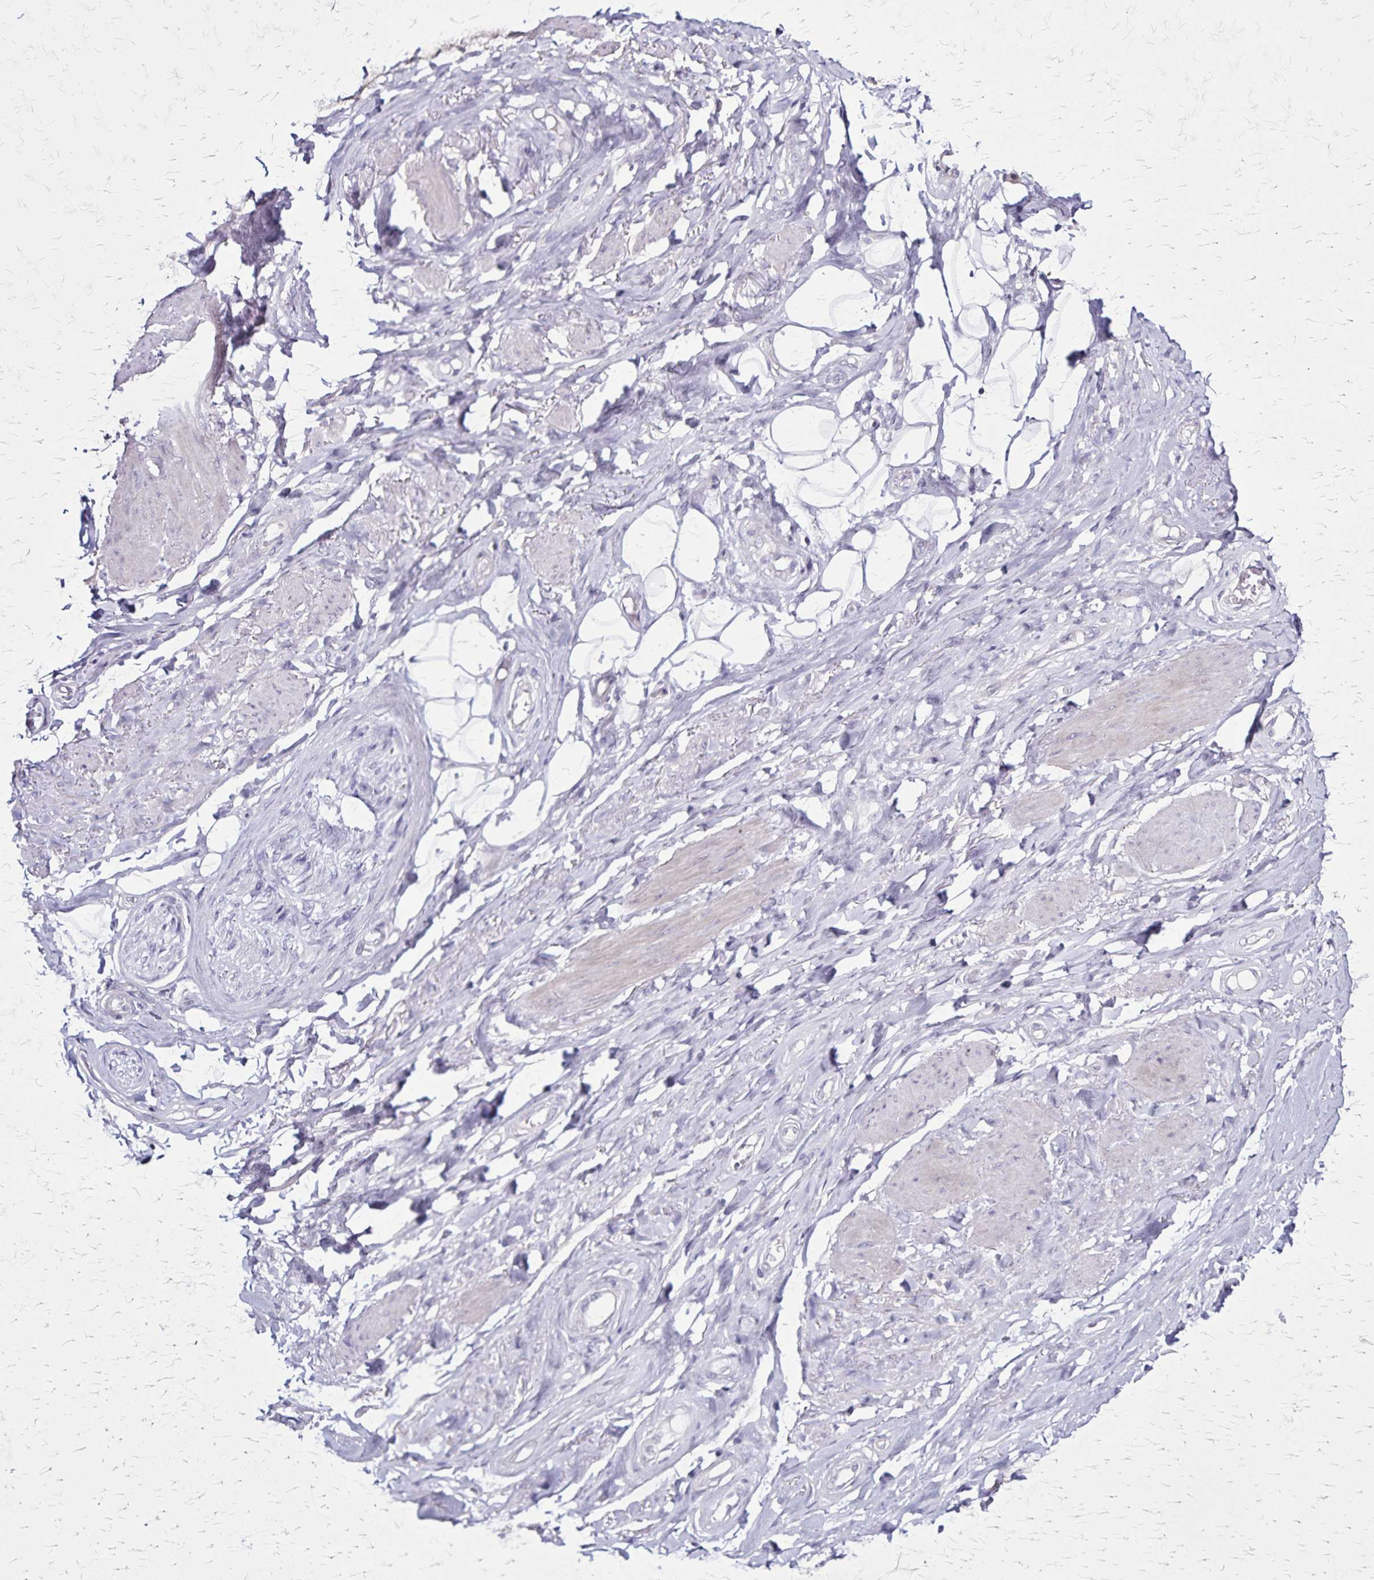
{"staining": {"intensity": "negative", "quantity": "none", "location": "none"}, "tissue": "adipose tissue", "cell_type": "Adipocytes", "image_type": "normal", "snomed": [{"axis": "morphology", "description": "Normal tissue, NOS"}, {"axis": "topography", "description": "Anal"}, {"axis": "topography", "description": "Peripheral nerve tissue"}], "caption": "Adipocytes are negative for brown protein staining in unremarkable adipose tissue. Brightfield microscopy of IHC stained with DAB (brown) and hematoxylin (blue), captured at high magnification.", "gene": "PLXNA4", "patient": {"sex": "male", "age": 53}}